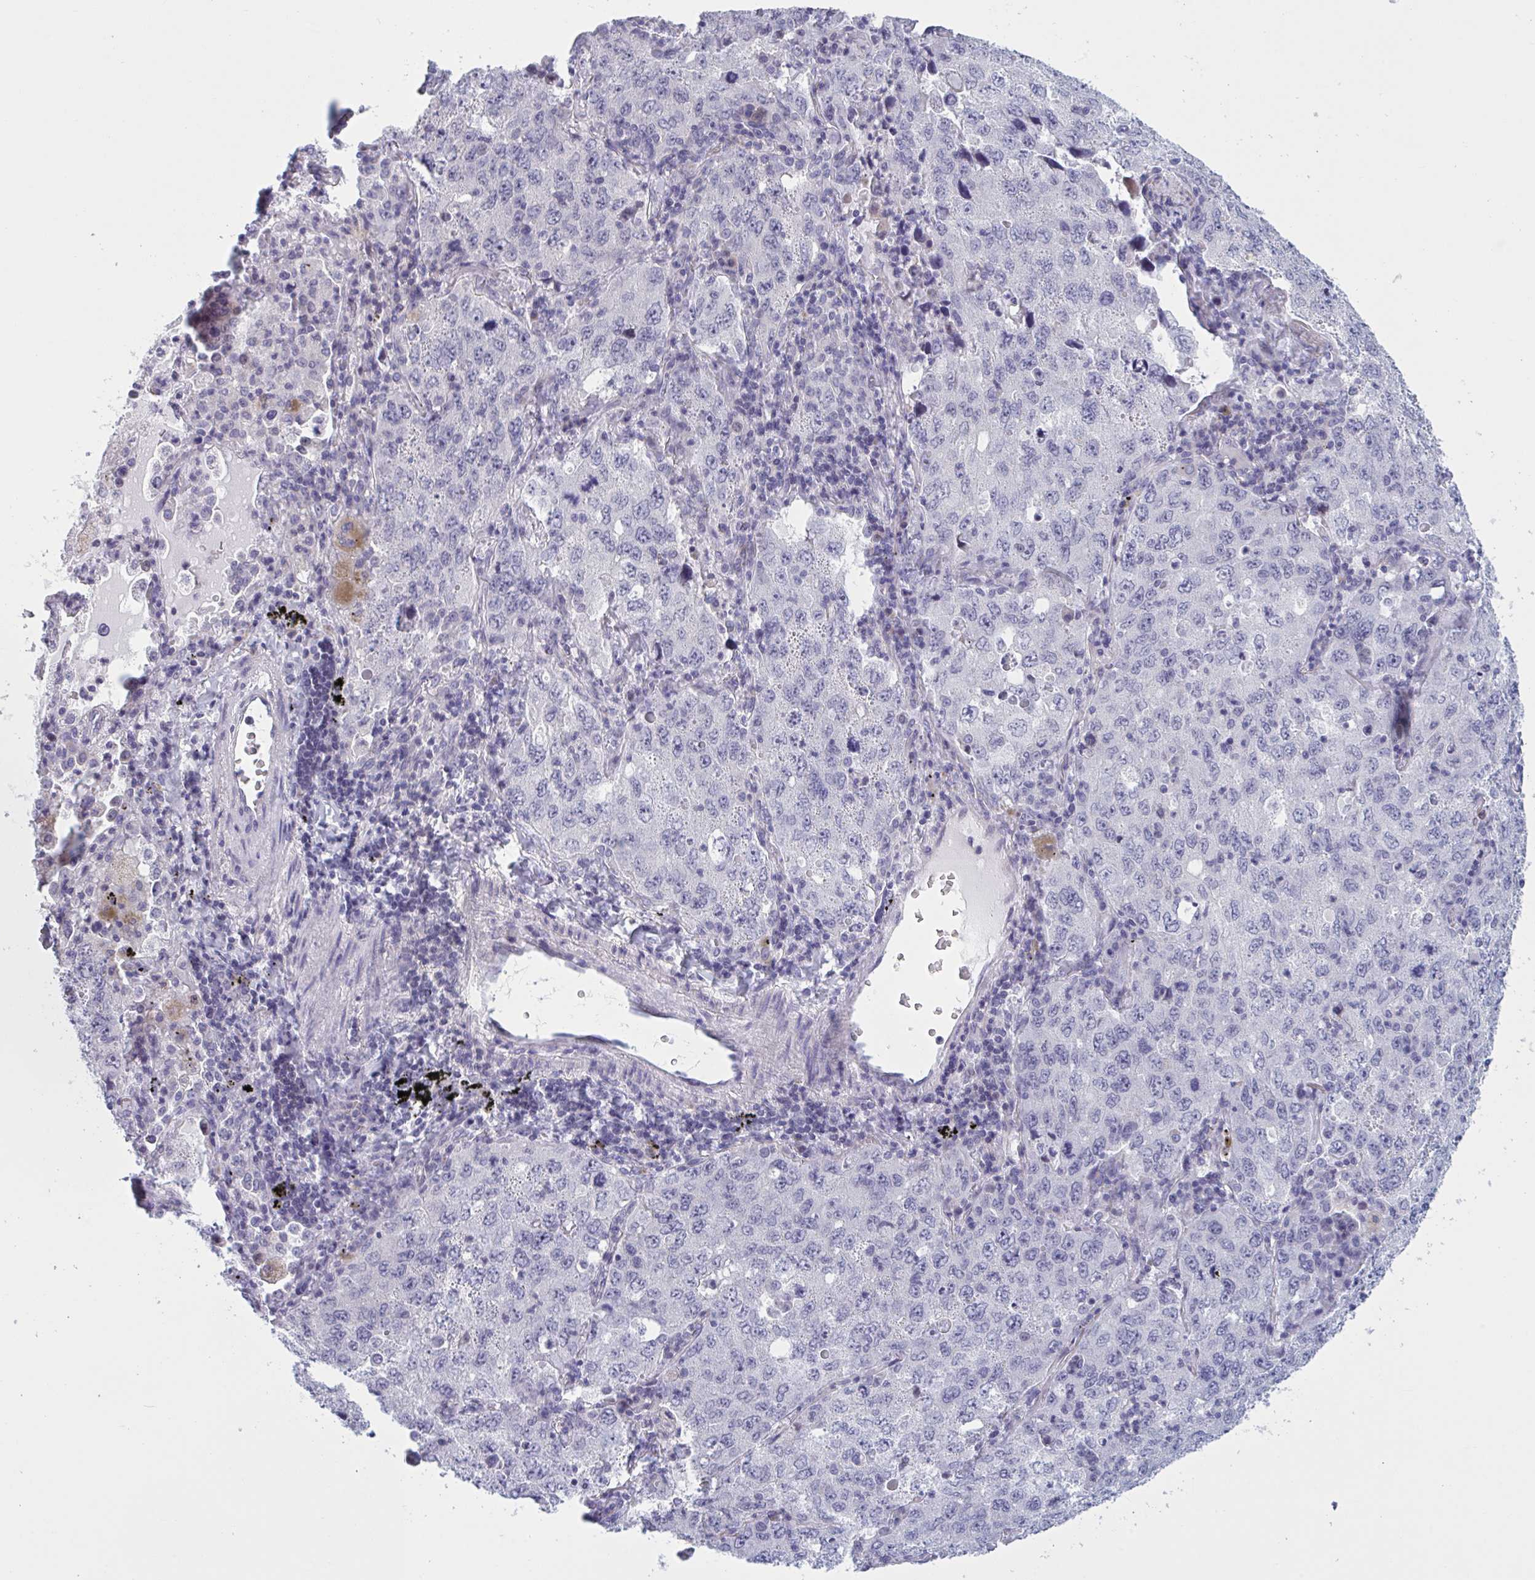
{"staining": {"intensity": "negative", "quantity": "none", "location": "none"}, "tissue": "lung cancer", "cell_type": "Tumor cells", "image_type": "cancer", "snomed": [{"axis": "morphology", "description": "Adenocarcinoma, NOS"}, {"axis": "topography", "description": "Lung"}], "caption": "High magnification brightfield microscopy of lung cancer (adenocarcinoma) stained with DAB (brown) and counterstained with hematoxylin (blue): tumor cells show no significant staining. Nuclei are stained in blue.", "gene": "HSD11B2", "patient": {"sex": "female", "age": 57}}